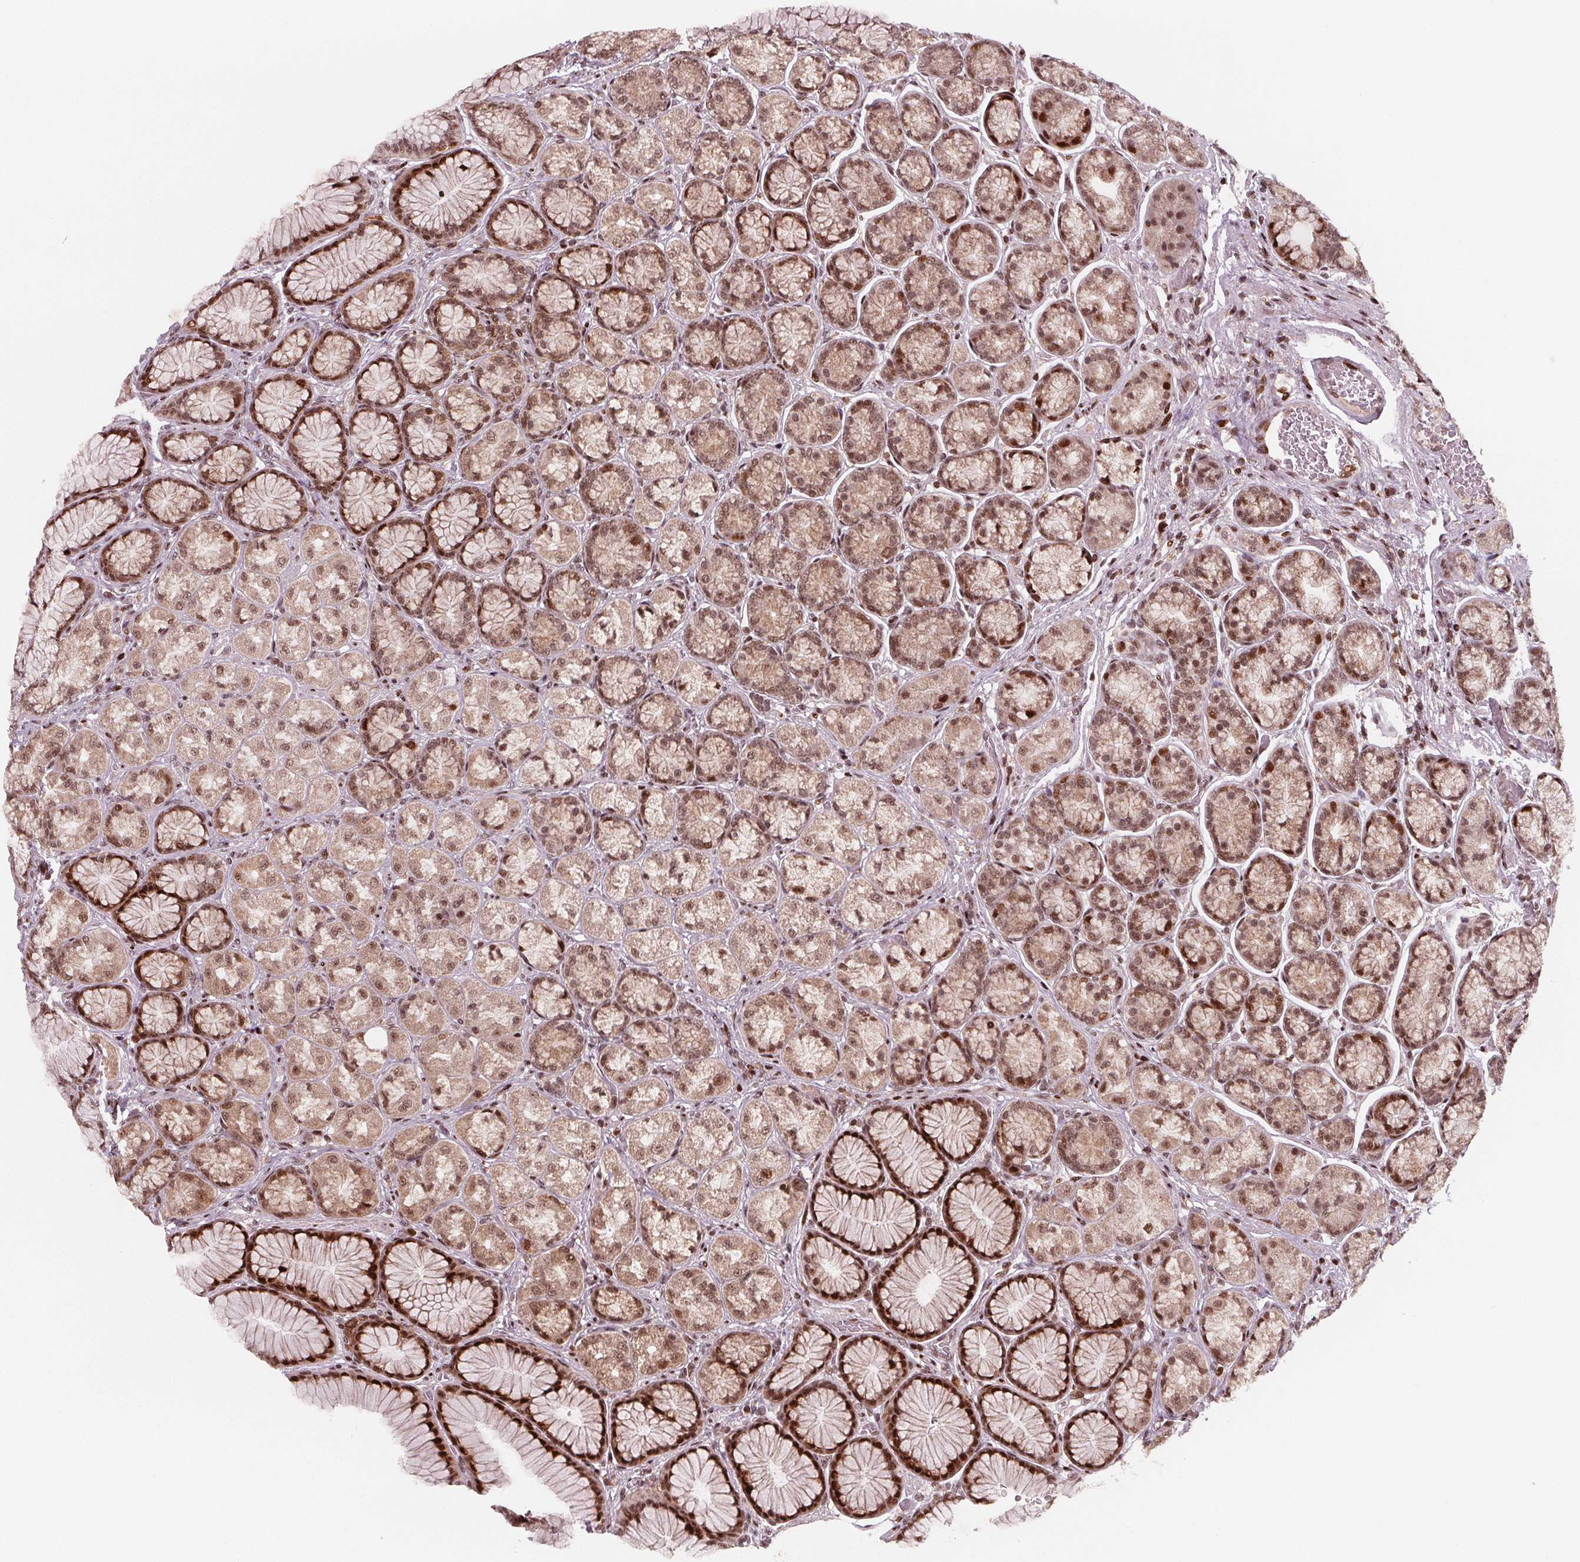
{"staining": {"intensity": "strong", "quantity": ">75%", "location": "cytoplasmic/membranous,nuclear"}, "tissue": "stomach", "cell_type": "Glandular cells", "image_type": "normal", "snomed": [{"axis": "morphology", "description": "Normal tissue, NOS"}, {"axis": "morphology", "description": "Adenocarcinoma, NOS"}, {"axis": "morphology", "description": "Adenocarcinoma, High grade"}, {"axis": "topography", "description": "Stomach, upper"}, {"axis": "topography", "description": "Stomach"}], "caption": "IHC histopathology image of benign stomach: stomach stained using IHC exhibits high levels of strong protein expression localized specifically in the cytoplasmic/membranous,nuclear of glandular cells, appearing as a cytoplasmic/membranous,nuclear brown color.", "gene": "SNRNP35", "patient": {"sex": "female", "age": 65}}